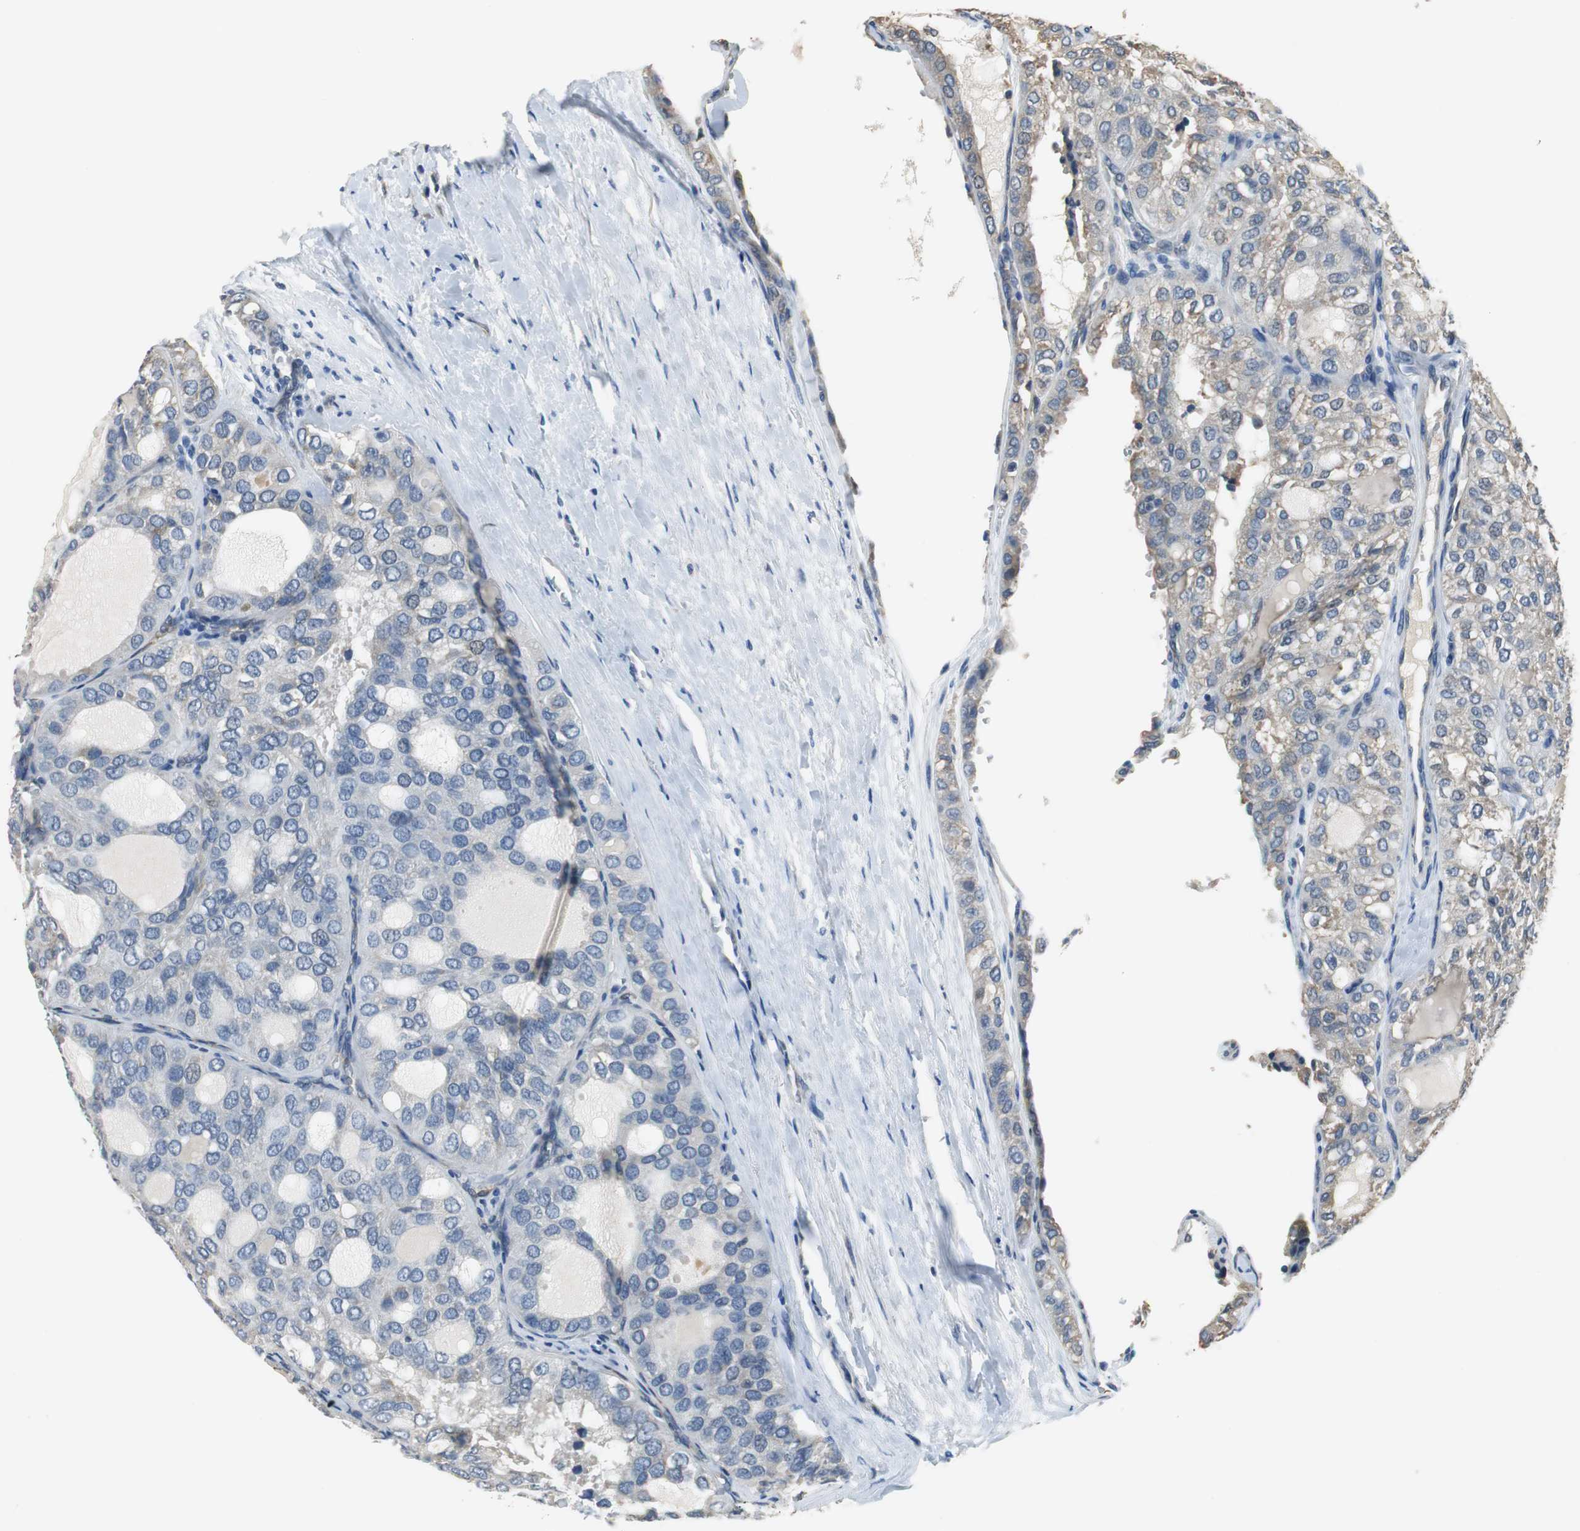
{"staining": {"intensity": "weak", "quantity": "<25%", "location": "cytoplasmic/membranous"}, "tissue": "thyroid cancer", "cell_type": "Tumor cells", "image_type": "cancer", "snomed": [{"axis": "morphology", "description": "Follicular adenoma carcinoma, NOS"}, {"axis": "topography", "description": "Thyroid gland"}], "caption": "Immunohistochemistry (IHC) micrograph of thyroid cancer stained for a protein (brown), which shows no staining in tumor cells.", "gene": "MTIF2", "patient": {"sex": "male", "age": 75}}